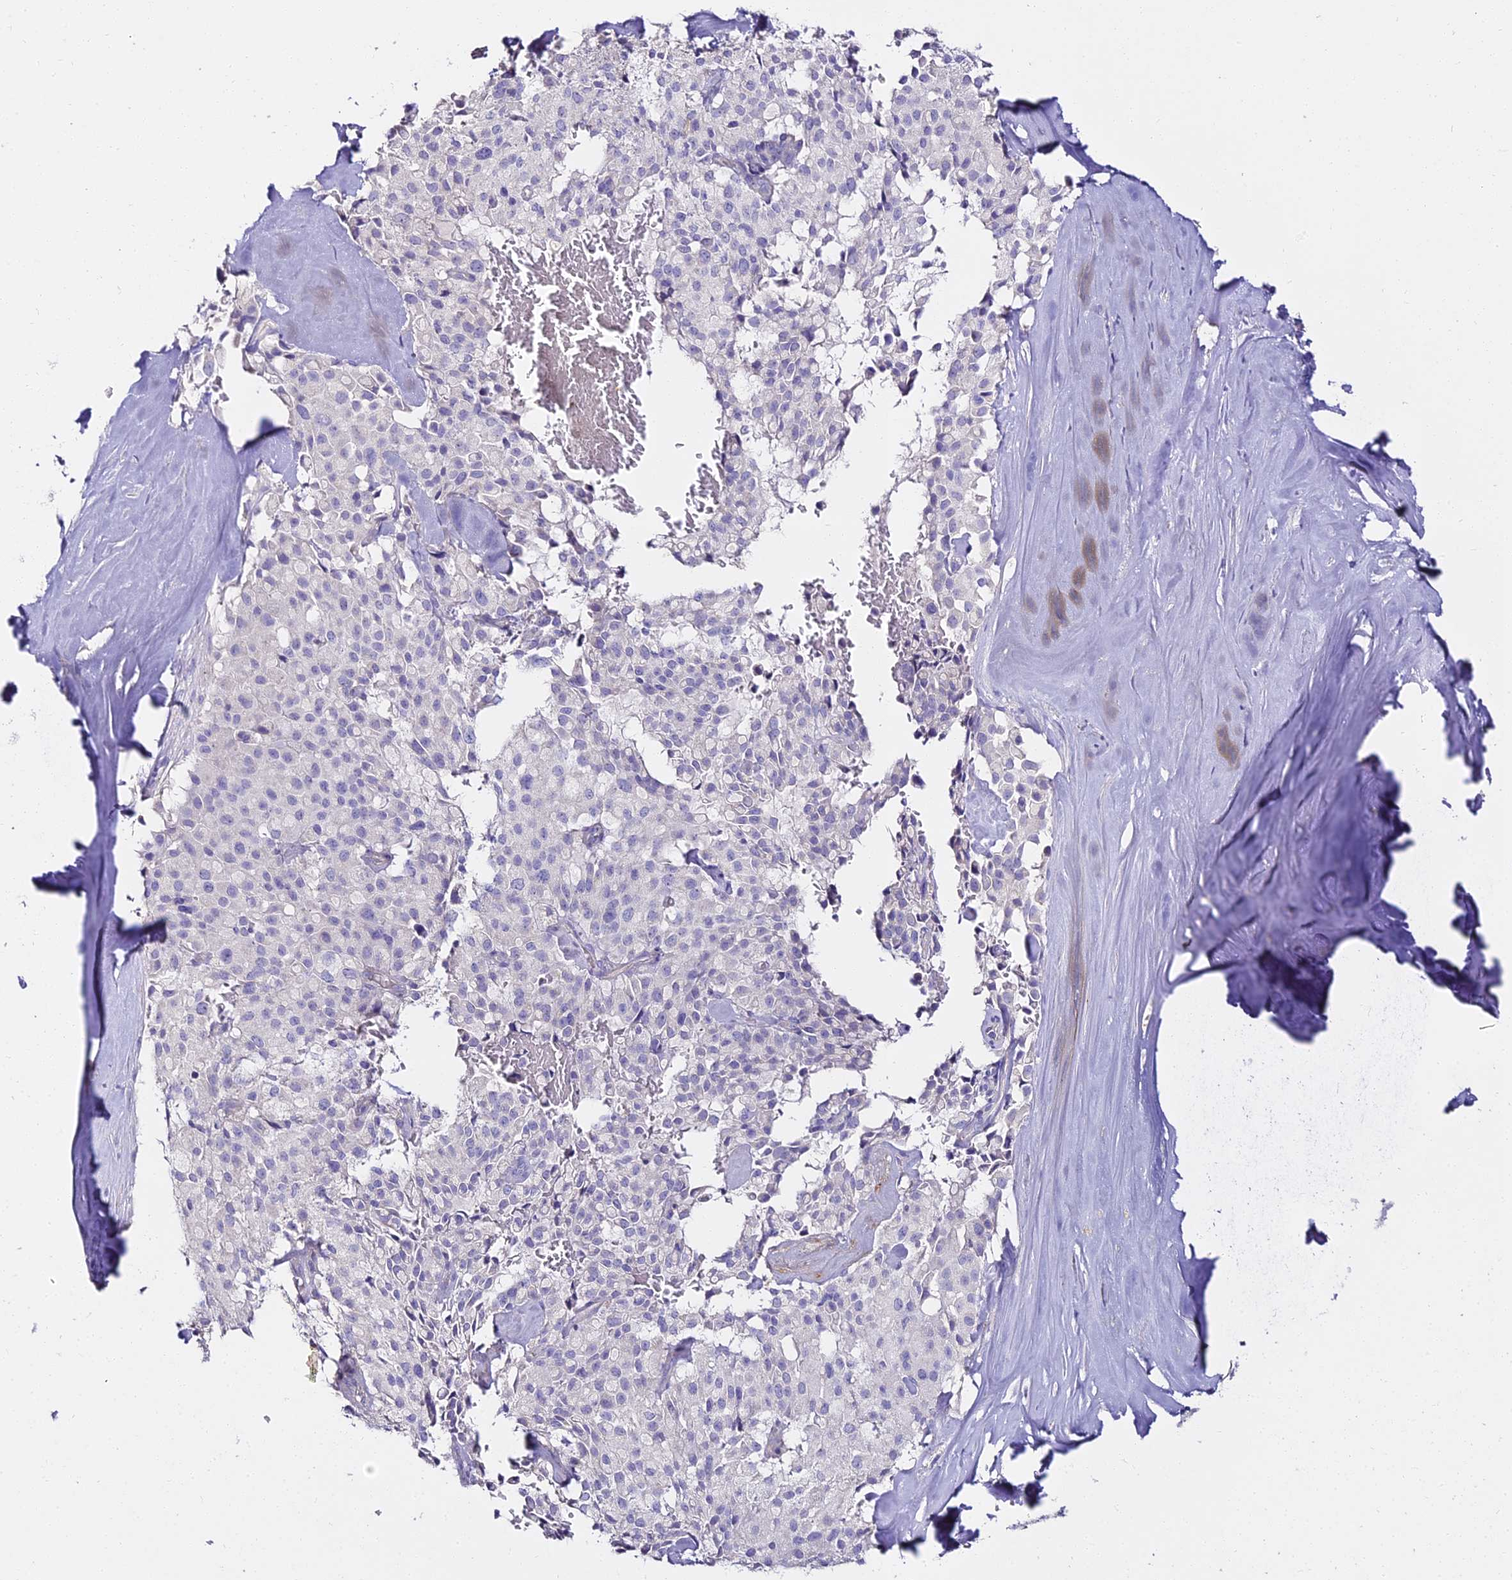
{"staining": {"intensity": "negative", "quantity": "none", "location": "none"}, "tissue": "pancreatic cancer", "cell_type": "Tumor cells", "image_type": "cancer", "snomed": [{"axis": "morphology", "description": "Adenocarcinoma, NOS"}, {"axis": "topography", "description": "Pancreas"}], "caption": "Micrograph shows no significant protein staining in tumor cells of pancreatic cancer.", "gene": "ALPG", "patient": {"sex": "male", "age": 65}}